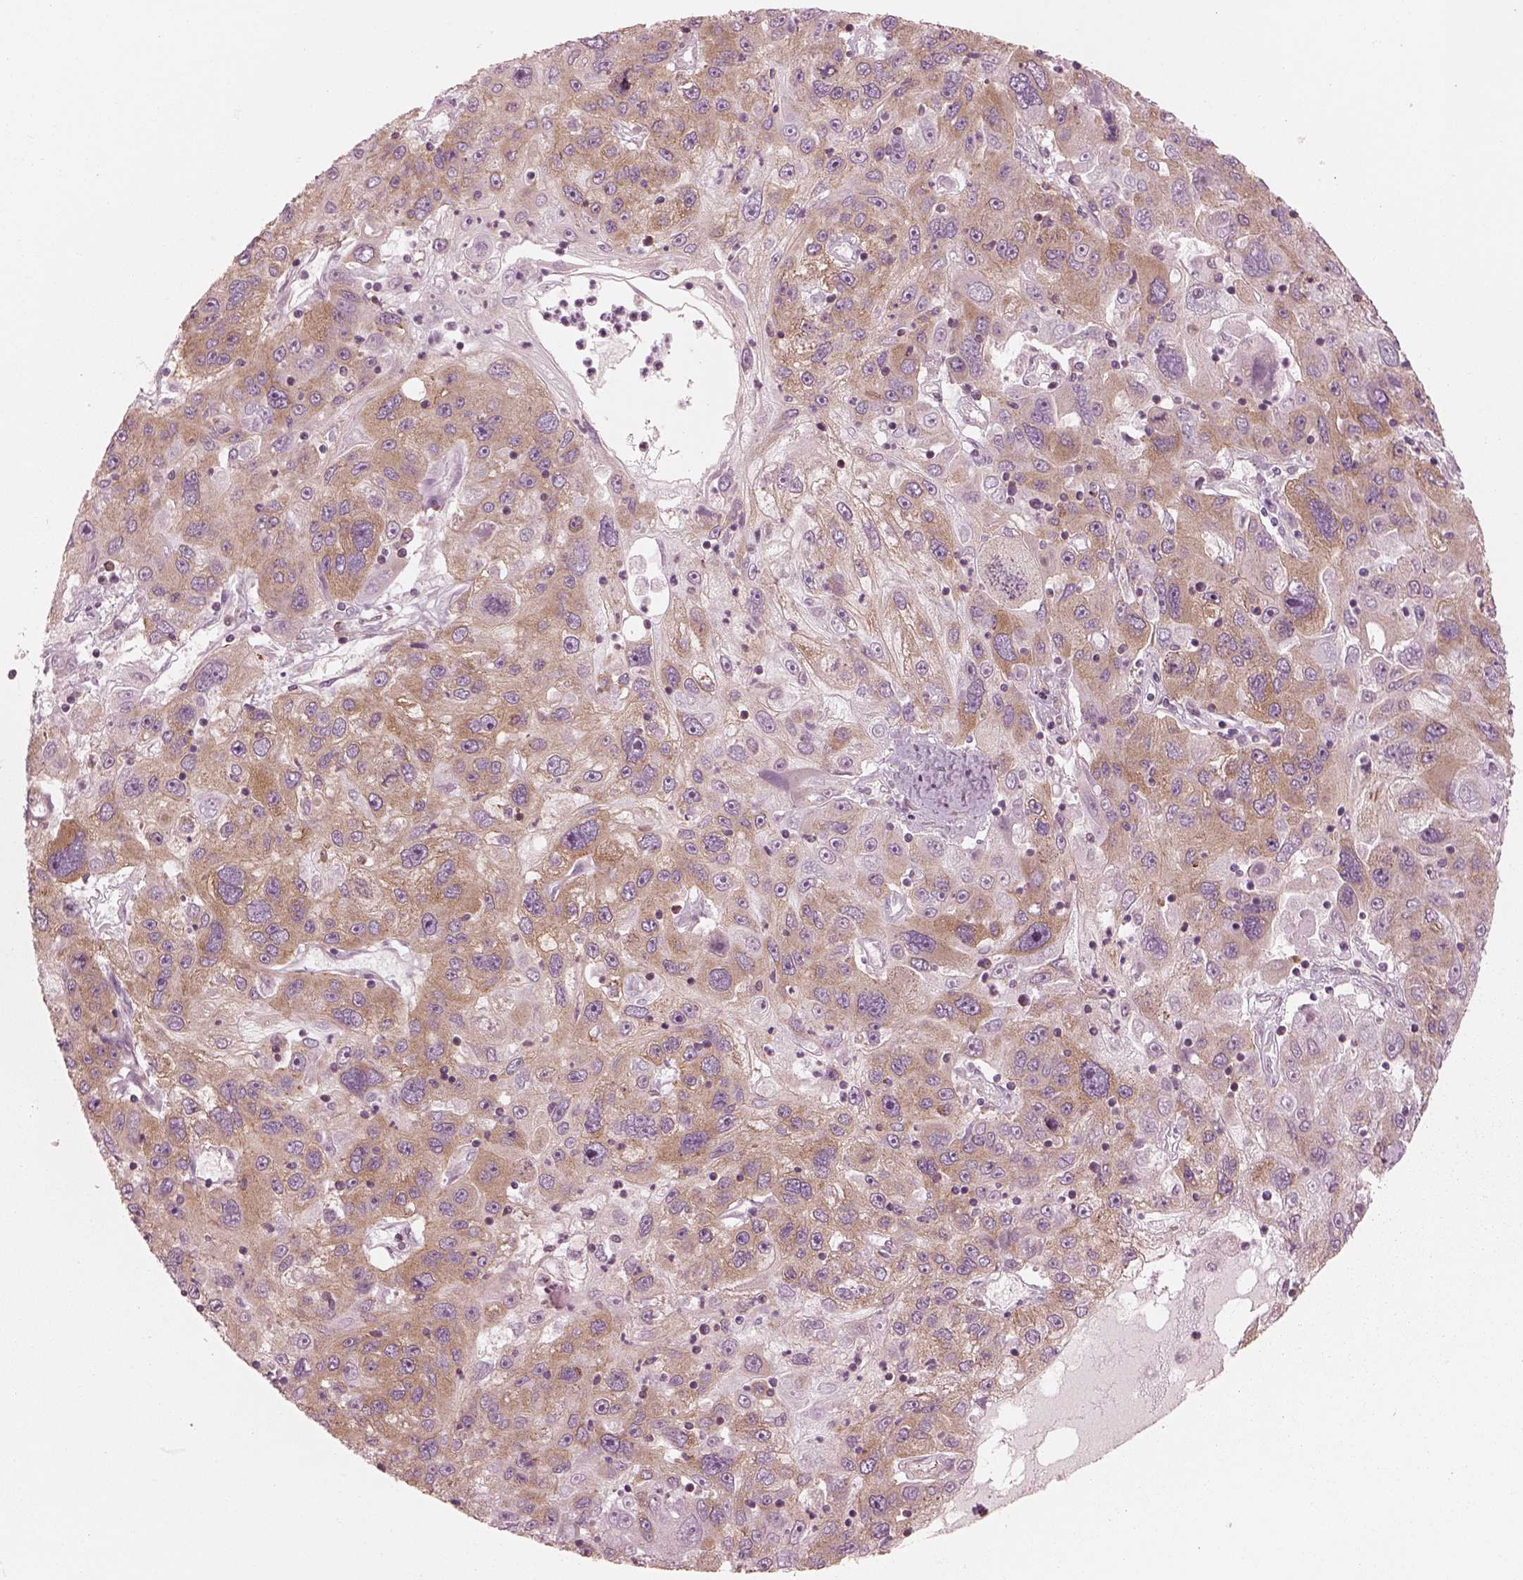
{"staining": {"intensity": "moderate", "quantity": ">75%", "location": "cytoplasmic/membranous"}, "tissue": "stomach cancer", "cell_type": "Tumor cells", "image_type": "cancer", "snomed": [{"axis": "morphology", "description": "Adenocarcinoma, NOS"}, {"axis": "topography", "description": "Stomach"}], "caption": "Moderate cytoplasmic/membranous staining for a protein is identified in about >75% of tumor cells of adenocarcinoma (stomach) using immunohistochemistry (IHC).", "gene": "CNOT2", "patient": {"sex": "male", "age": 56}}